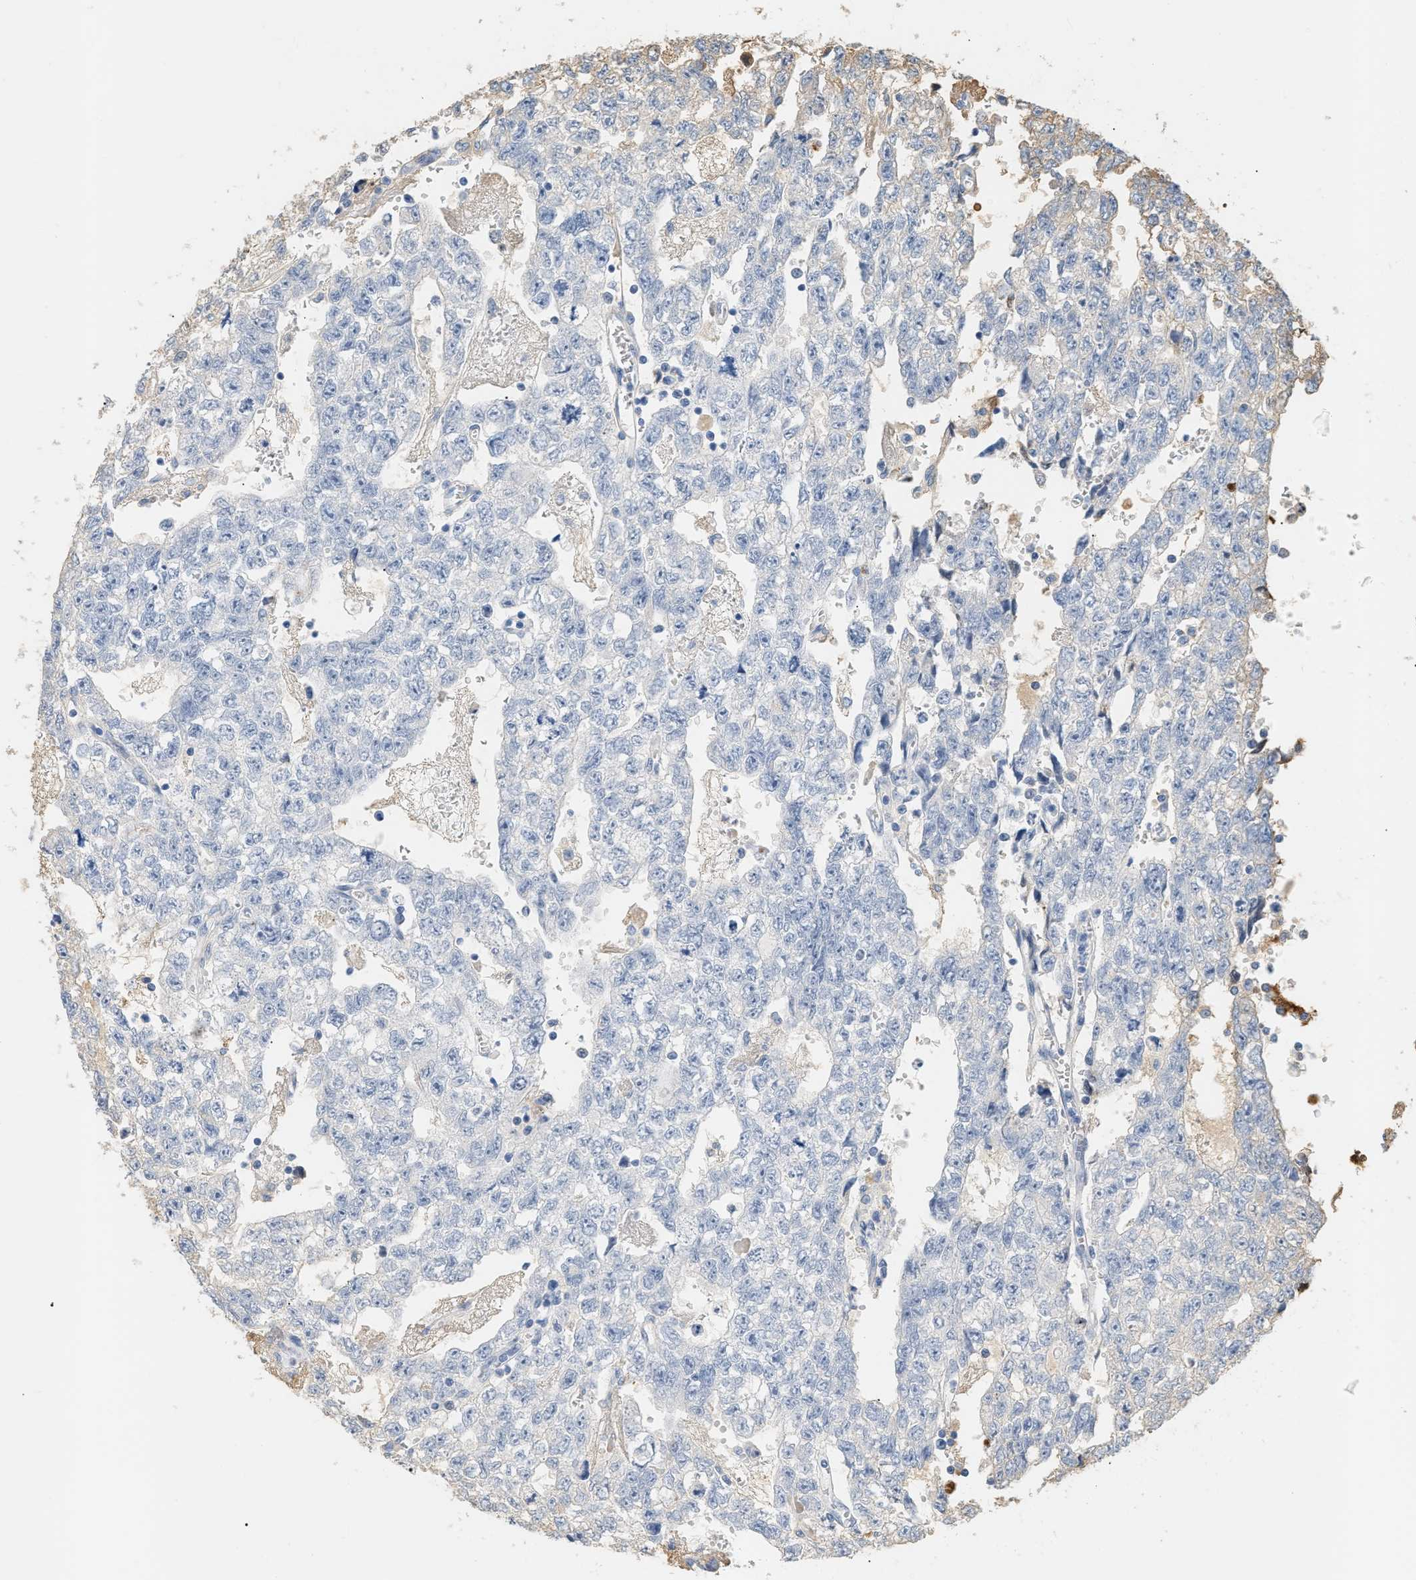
{"staining": {"intensity": "negative", "quantity": "none", "location": "none"}, "tissue": "testis cancer", "cell_type": "Tumor cells", "image_type": "cancer", "snomed": [{"axis": "morphology", "description": "Seminoma, NOS"}, {"axis": "morphology", "description": "Carcinoma, Embryonal, NOS"}, {"axis": "topography", "description": "Testis"}], "caption": "A photomicrograph of testis cancer stained for a protein reveals no brown staining in tumor cells. (DAB (3,3'-diaminobenzidine) immunohistochemistry, high magnification).", "gene": "CFH", "patient": {"sex": "male", "age": 38}}